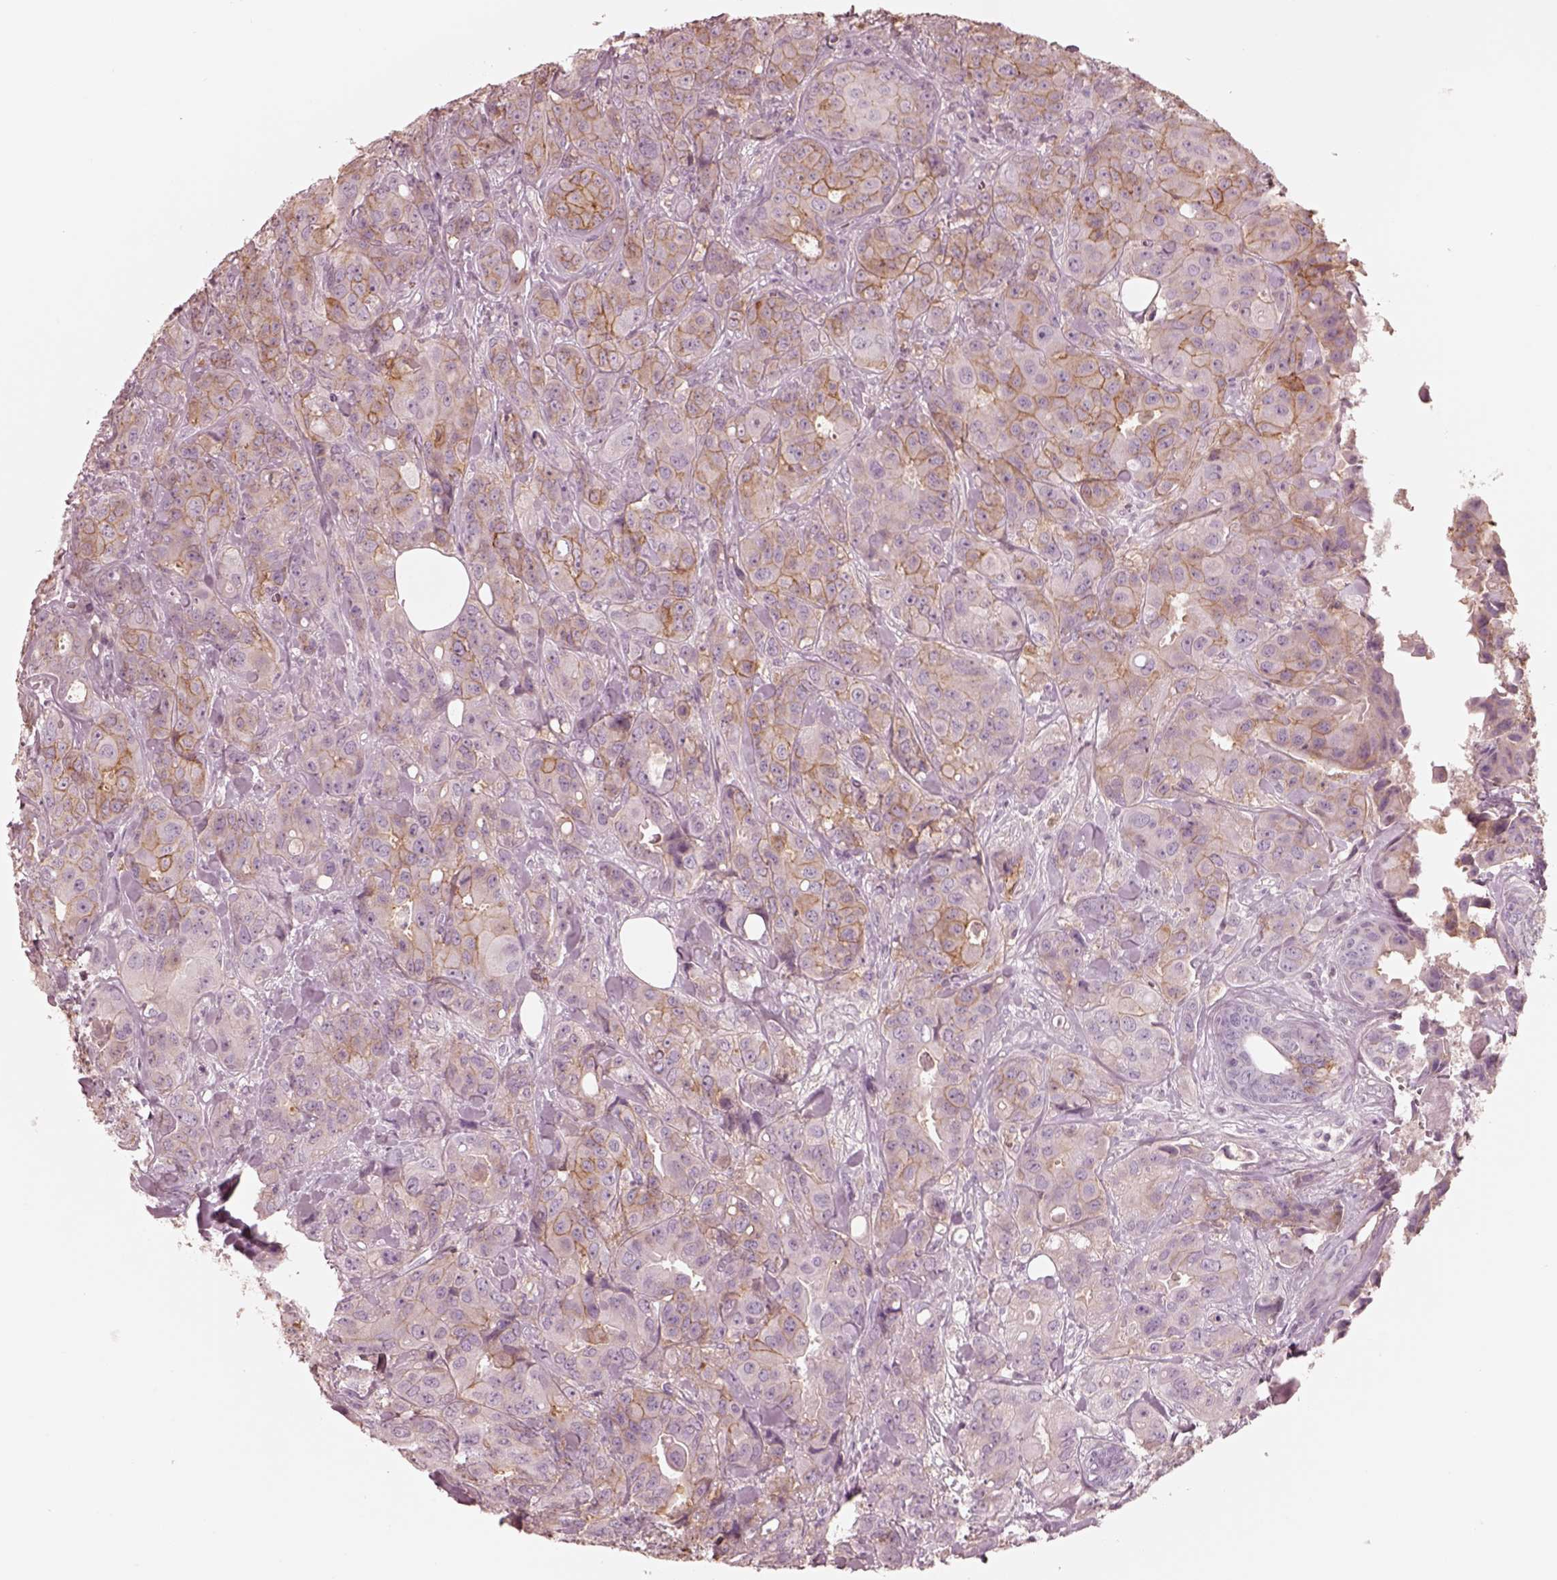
{"staining": {"intensity": "weak", "quantity": "25%-75%", "location": "cytoplasmic/membranous"}, "tissue": "breast cancer", "cell_type": "Tumor cells", "image_type": "cancer", "snomed": [{"axis": "morphology", "description": "Duct carcinoma"}, {"axis": "topography", "description": "Breast"}], "caption": "A high-resolution histopathology image shows immunohistochemistry staining of invasive ductal carcinoma (breast), which reveals weak cytoplasmic/membranous staining in approximately 25%-75% of tumor cells.", "gene": "GPRIN1", "patient": {"sex": "female", "age": 43}}